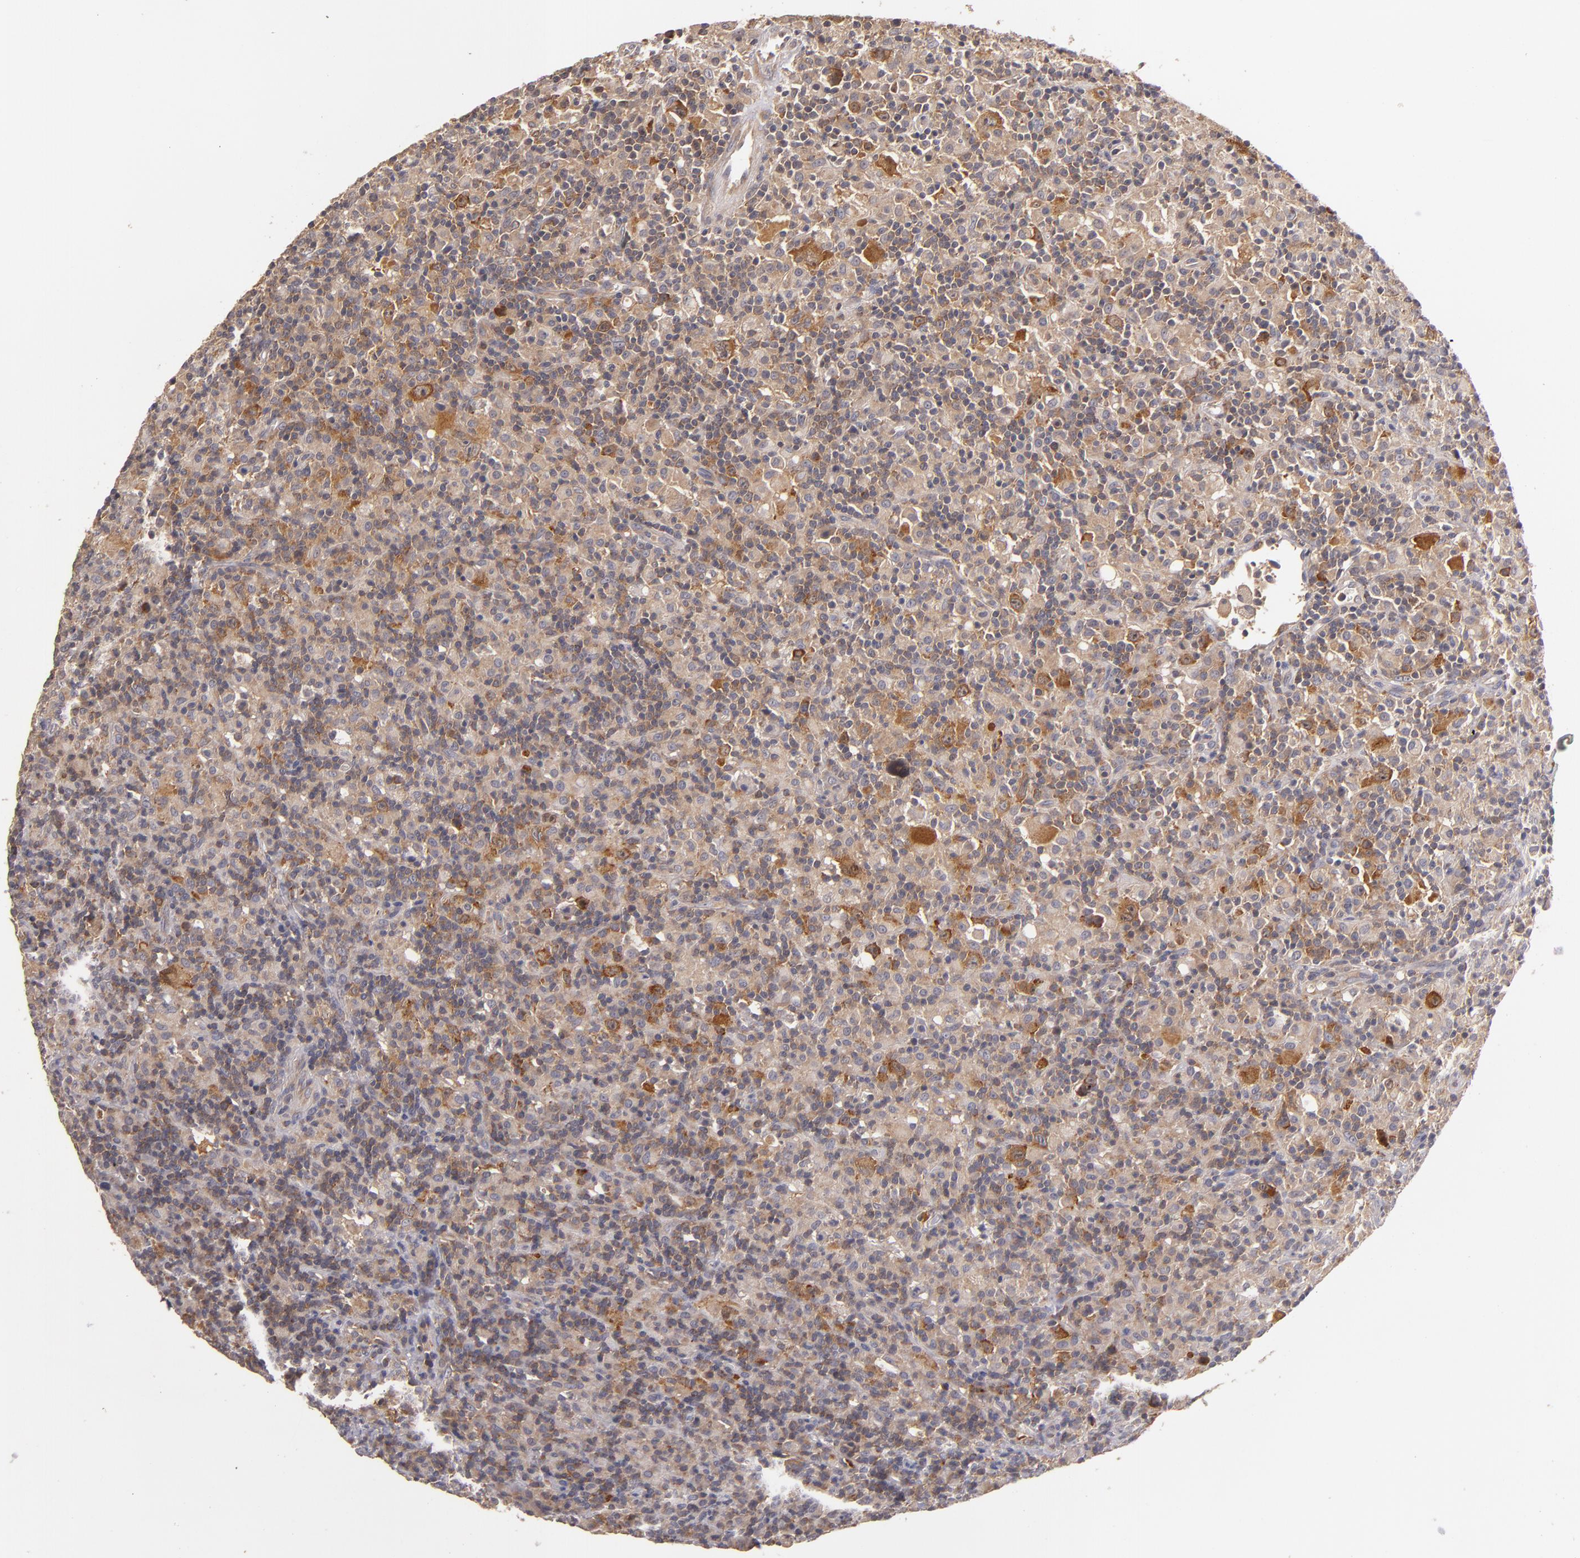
{"staining": {"intensity": "moderate", "quantity": "<25%", "location": "cytoplasmic/membranous"}, "tissue": "lymphoma", "cell_type": "Tumor cells", "image_type": "cancer", "snomed": [{"axis": "morphology", "description": "Hodgkin's disease, NOS"}, {"axis": "topography", "description": "Lymph node"}], "caption": "Immunohistochemistry (IHC) of Hodgkin's disease exhibits low levels of moderate cytoplasmic/membranous expression in about <25% of tumor cells.", "gene": "UPF3B", "patient": {"sex": "male", "age": 46}}